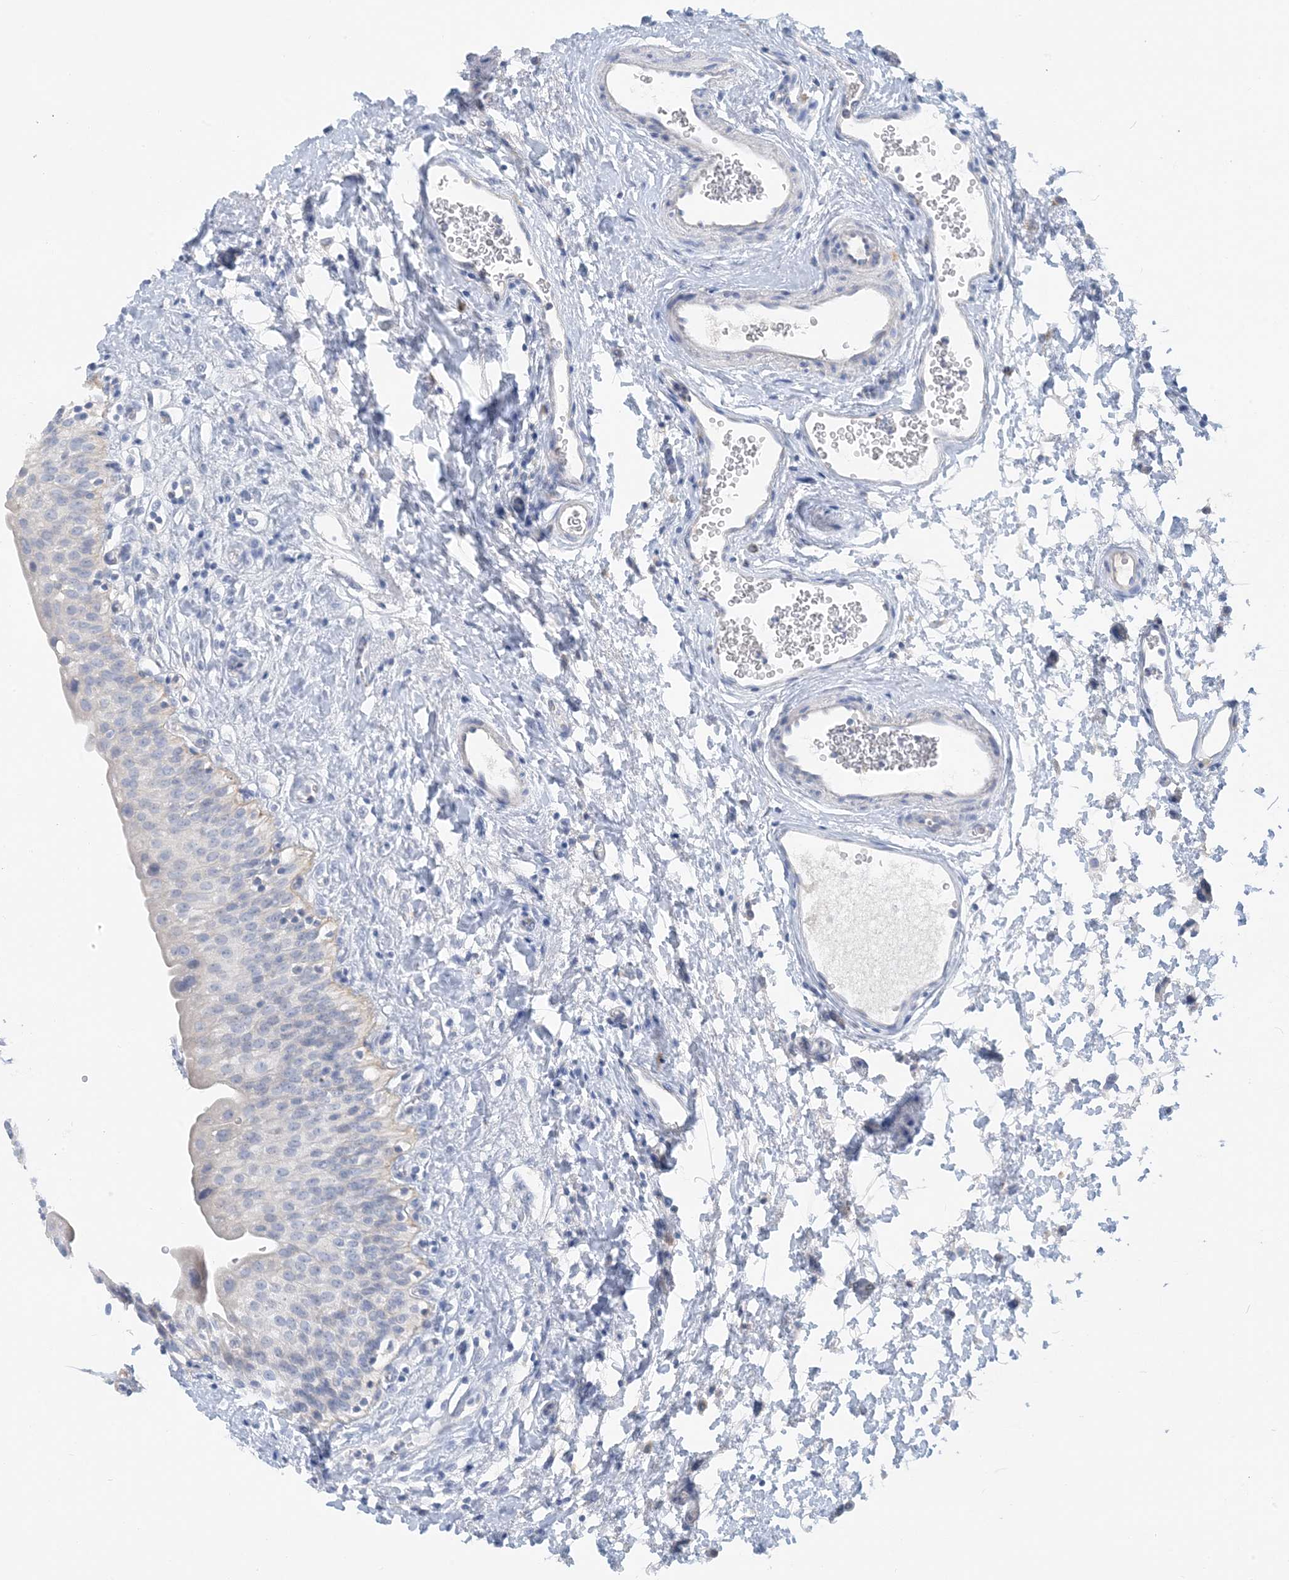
{"staining": {"intensity": "negative", "quantity": "none", "location": "none"}, "tissue": "urinary bladder", "cell_type": "Urothelial cells", "image_type": "normal", "snomed": [{"axis": "morphology", "description": "Normal tissue, NOS"}, {"axis": "topography", "description": "Urinary bladder"}], "caption": "This micrograph is of benign urinary bladder stained with immunohistochemistry (IHC) to label a protein in brown with the nuclei are counter-stained blue. There is no staining in urothelial cells.", "gene": "ZCCHC12", "patient": {"sex": "male", "age": 51}}